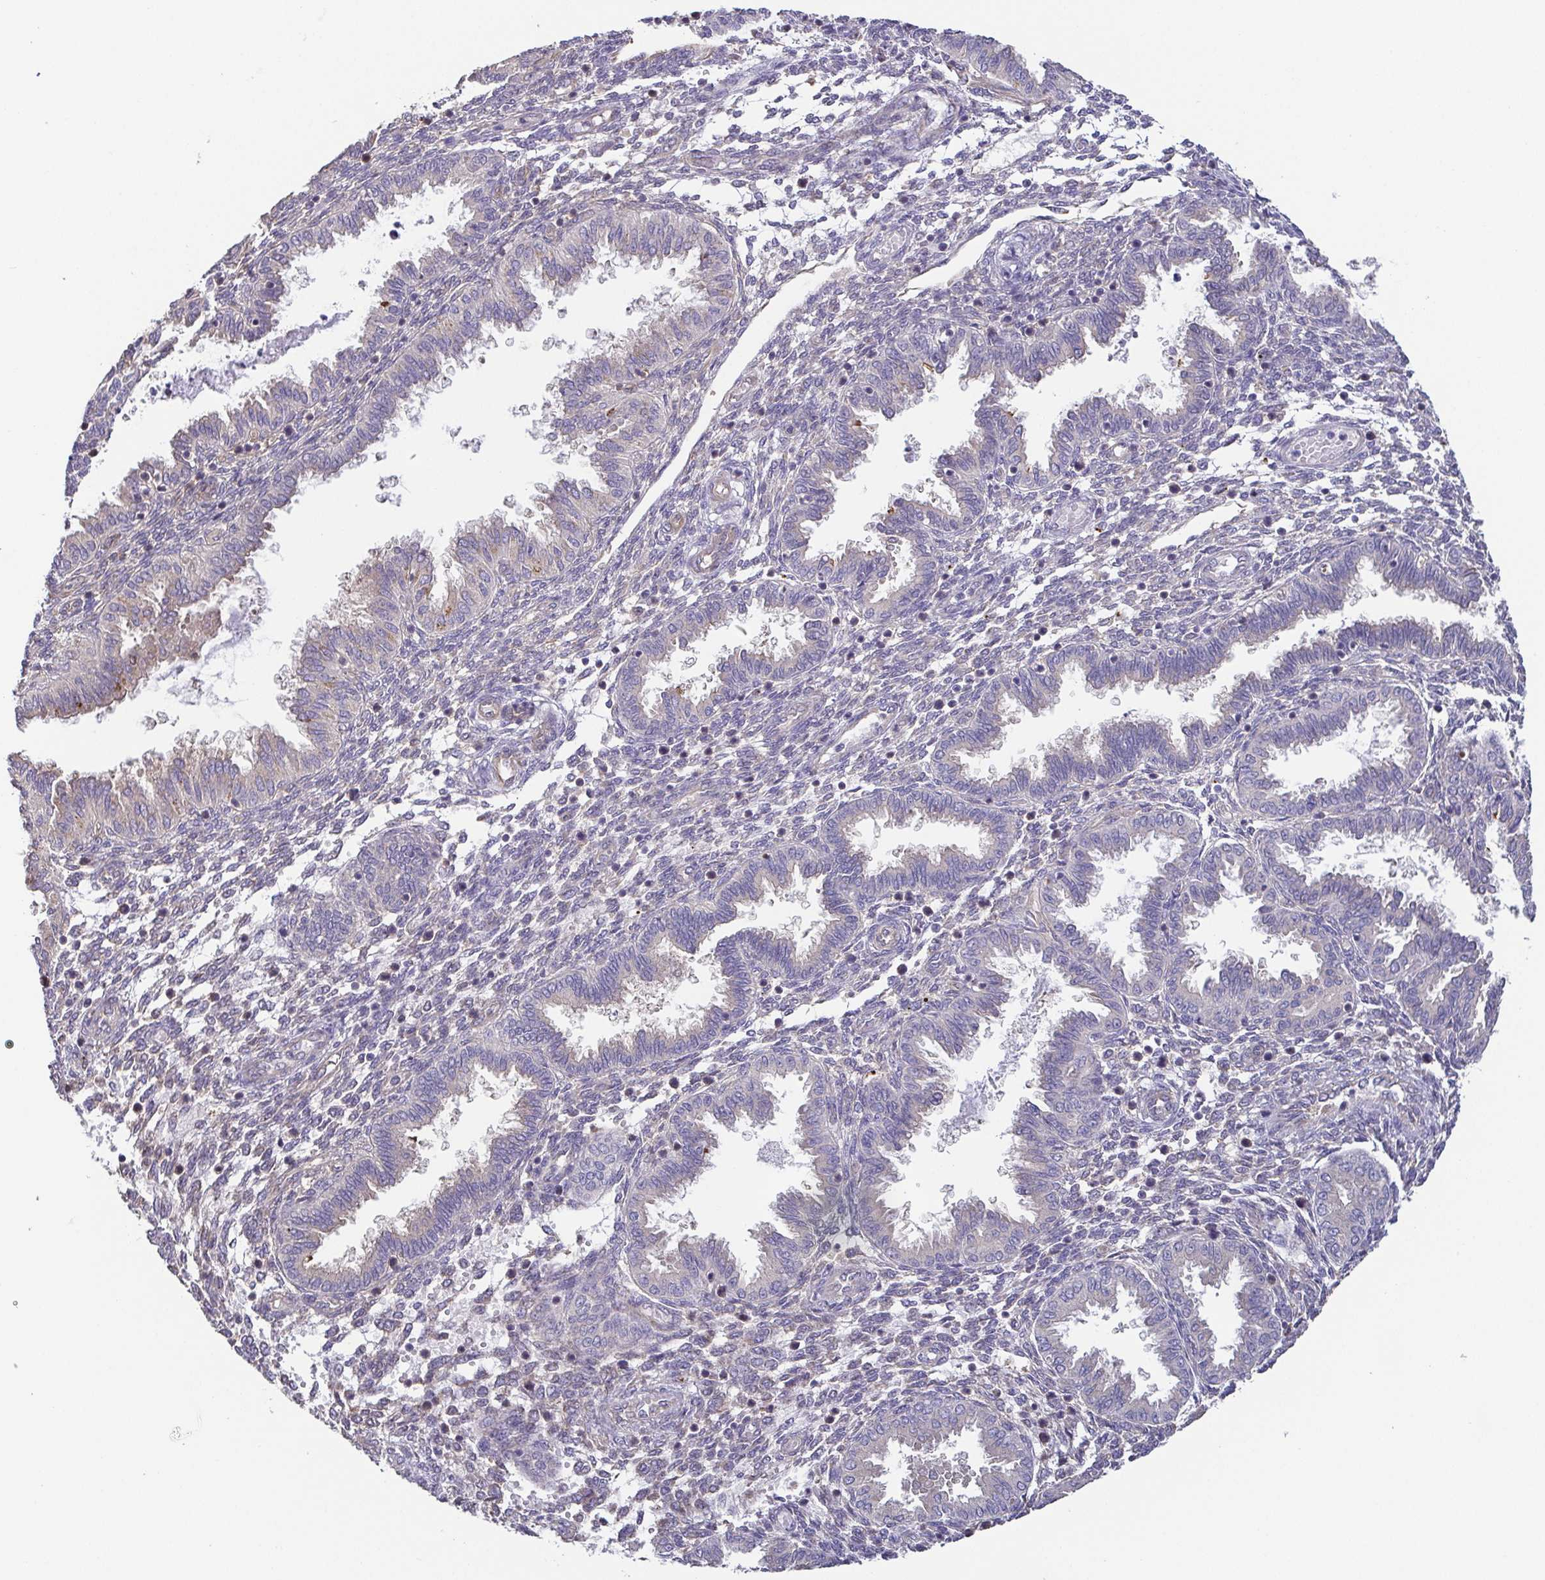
{"staining": {"intensity": "negative", "quantity": "none", "location": "none"}, "tissue": "endometrium", "cell_type": "Cells in endometrial stroma", "image_type": "normal", "snomed": [{"axis": "morphology", "description": "Normal tissue, NOS"}, {"axis": "topography", "description": "Endometrium"}], "caption": "Histopathology image shows no significant protein expression in cells in endometrial stroma of normal endometrium.", "gene": "EIF3D", "patient": {"sex": "female", "age": 33}}